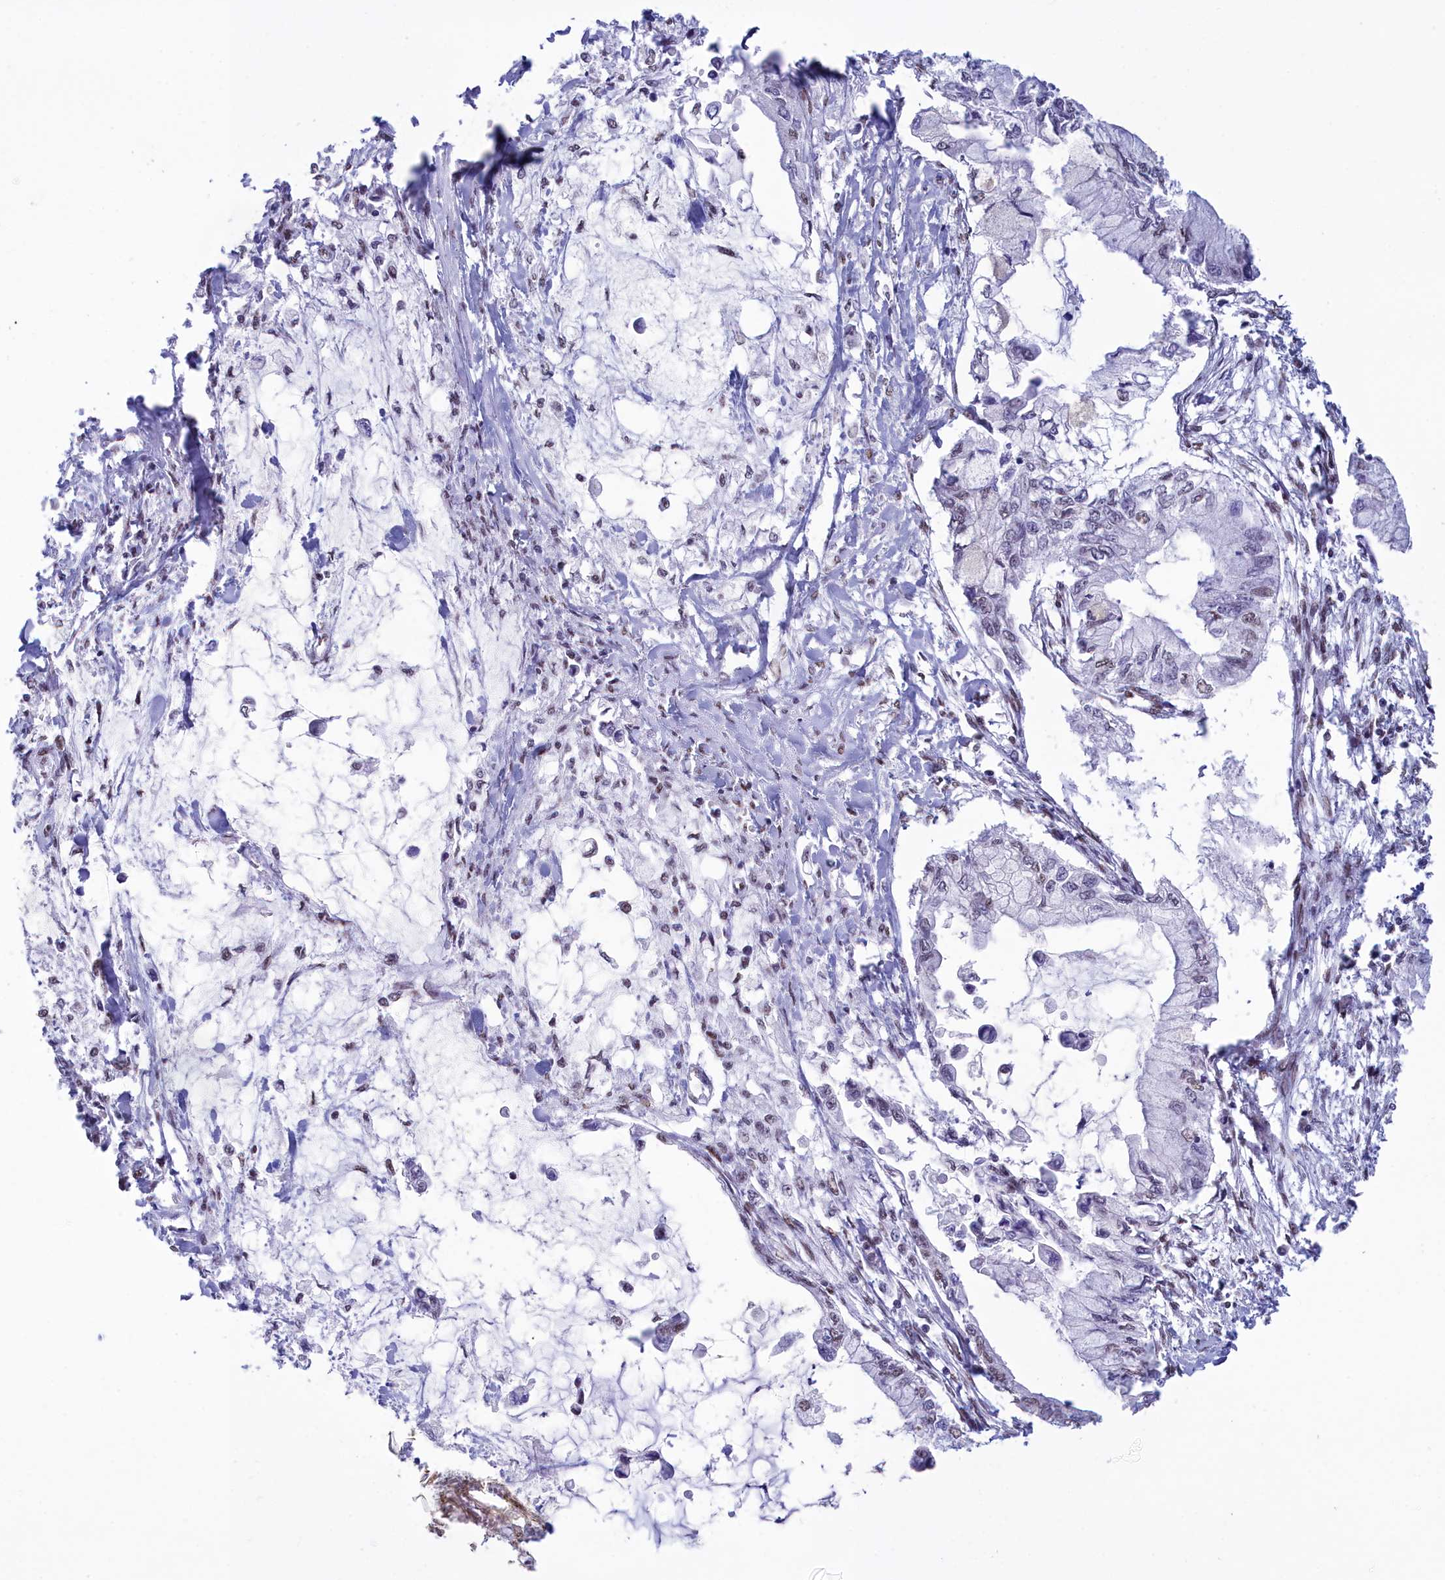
{"staining": {"intensity": "weak", "quantity": "<25%", "location": "nuclear"}, "tissue": "pancreatic cancer", "cell_type": "Tumor cells", "image_type": "cancer", "snomed": [{"axis": "morphology", "description": "Adenocarcinoma, NOS"}, {"axis": "topography", "description": "Pancreas"}], "caption": "Protein analysis of pancreatic cancer shows no significant positivity in tumor cells.", "gene": "CDC26", "patient": {"sex": "male", "age": 48}}